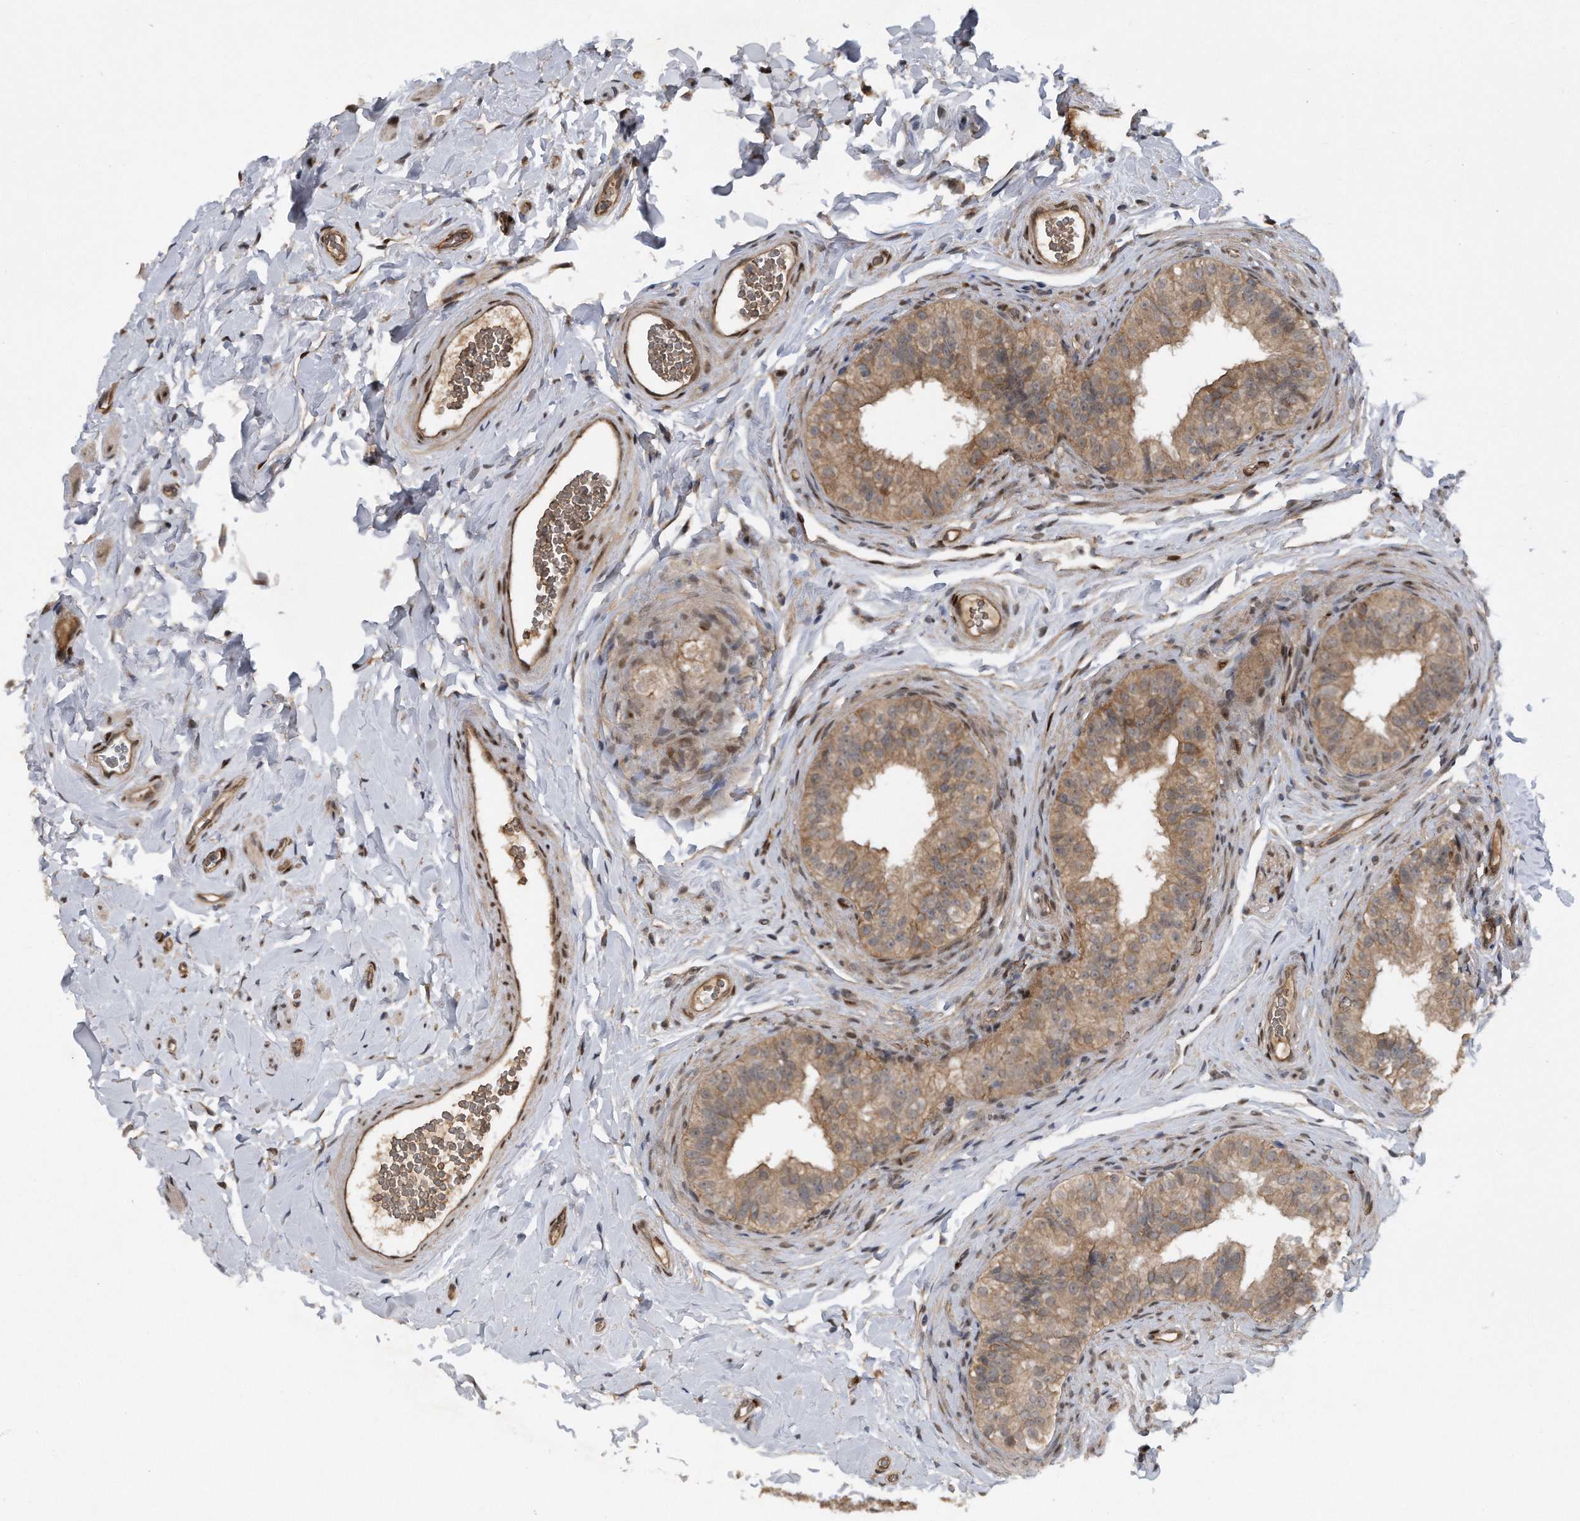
{"staining": {"intensity": "moderate", "quantity": ">75%", "location": "cytoplasmic/membranous"}, "tissue": "epididymis", "cell_type": "Glandular cells", "image_type": "normal", "snomed": [{"axis": "morphology", "description": "Normal tissue, NOS"}, {"axis": "topography", "description": "Epididymis"}], "caption": "The photomicrograph demonstrates staining of normal epididymis, revealing moderate cytoplasmic/membranous protein expression (brown color) within glandular cells.", "gene": "ZNF79", "patient": {"sex": "male", "age": 49}}